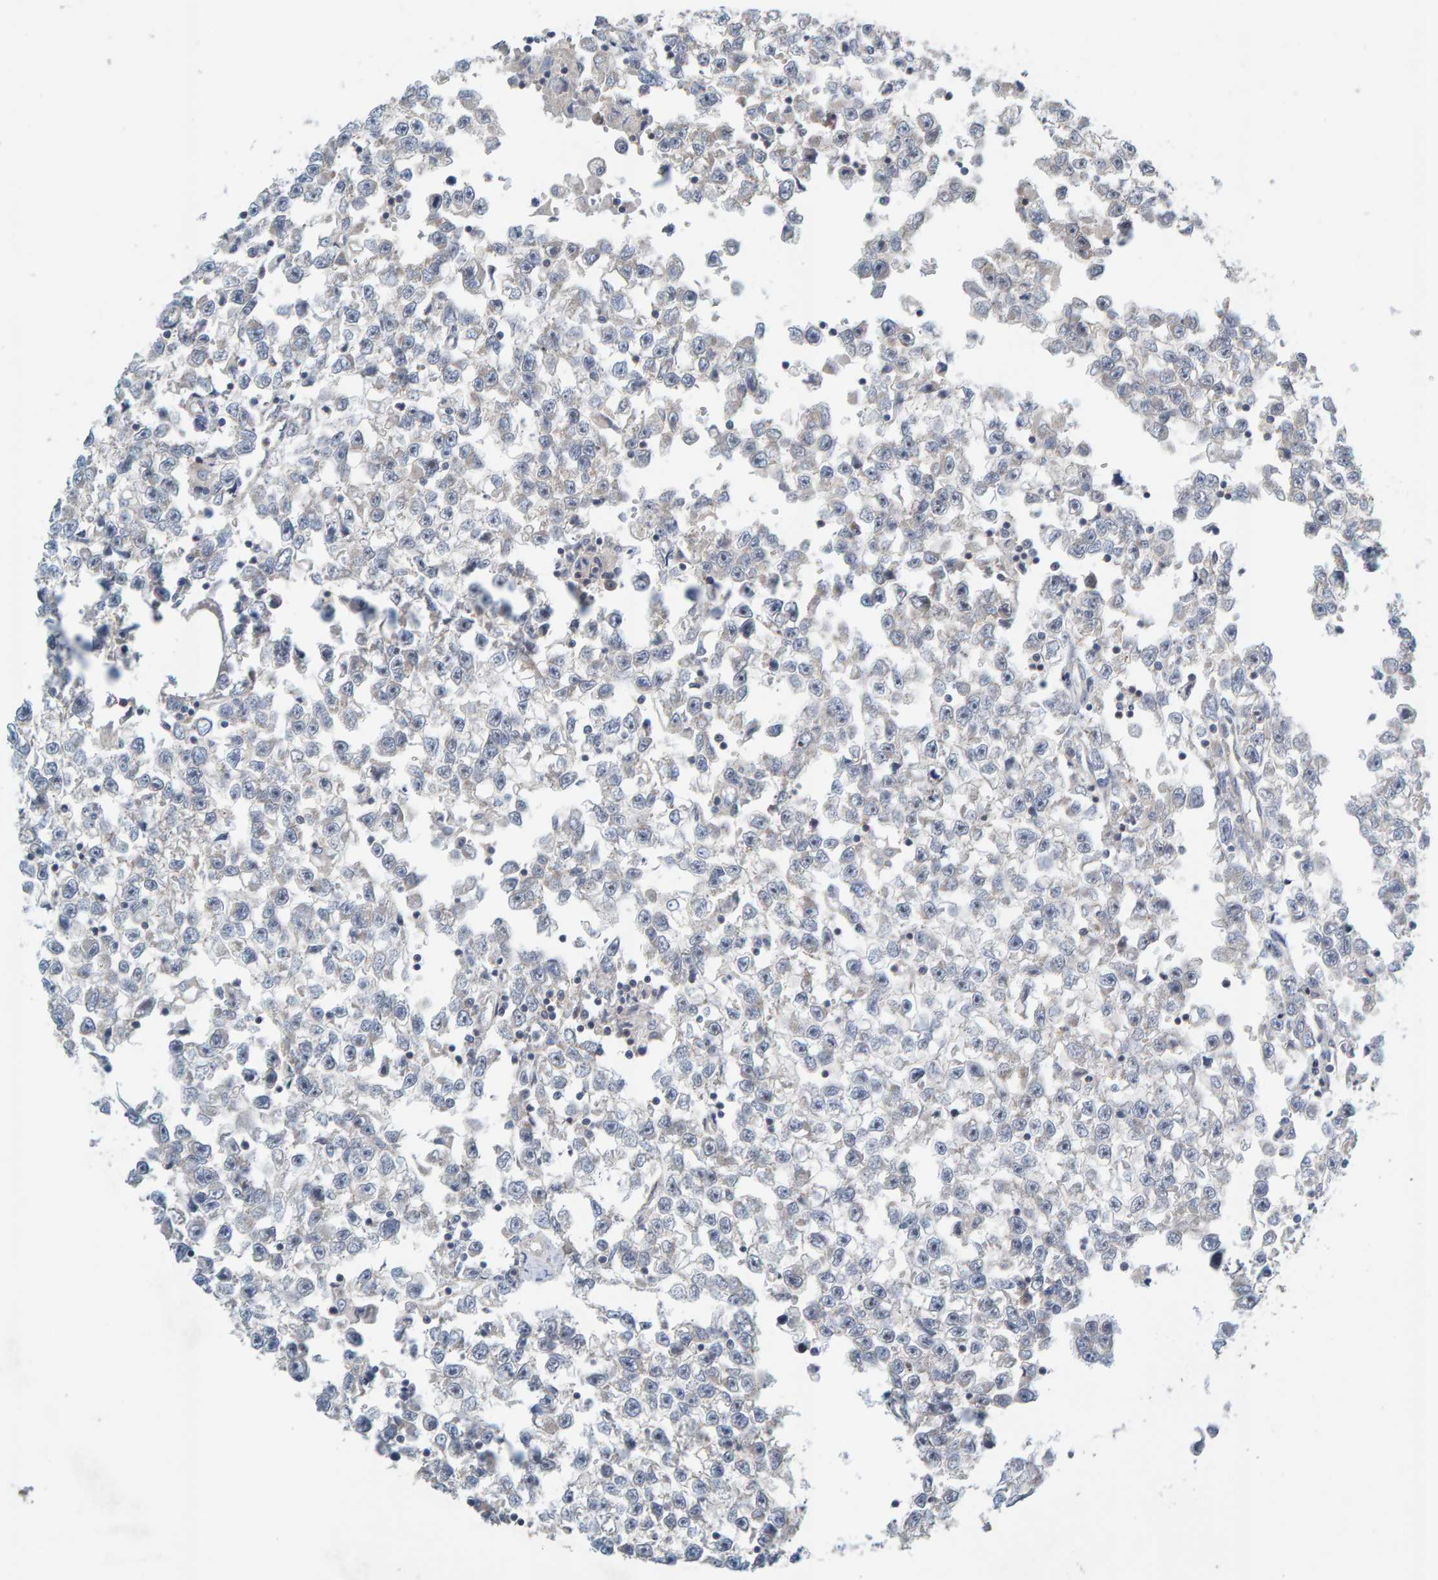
{"staining": {"intensity": "negative", "quantity": "none", "location": "none"}, "tissue": "testis cancer", "cell_type": "Tumor cells", "image_type": "cancer", "snomed": [{"axis": "morphology", "description": "Seminoma, NOS"}, {"axis": "morphology", "description": "Carcinoma, Embryonal, NOS"}, {"axis": "topography", "description": "Testis"}], "caption": "Immunohistochemistry of human testis seminoma displays no expression in tumor cells. (DAB immunohistochemistry (IHC), high magnification).", "gene": "CCM2", "patient": {"sex": "male", "age": 51}}